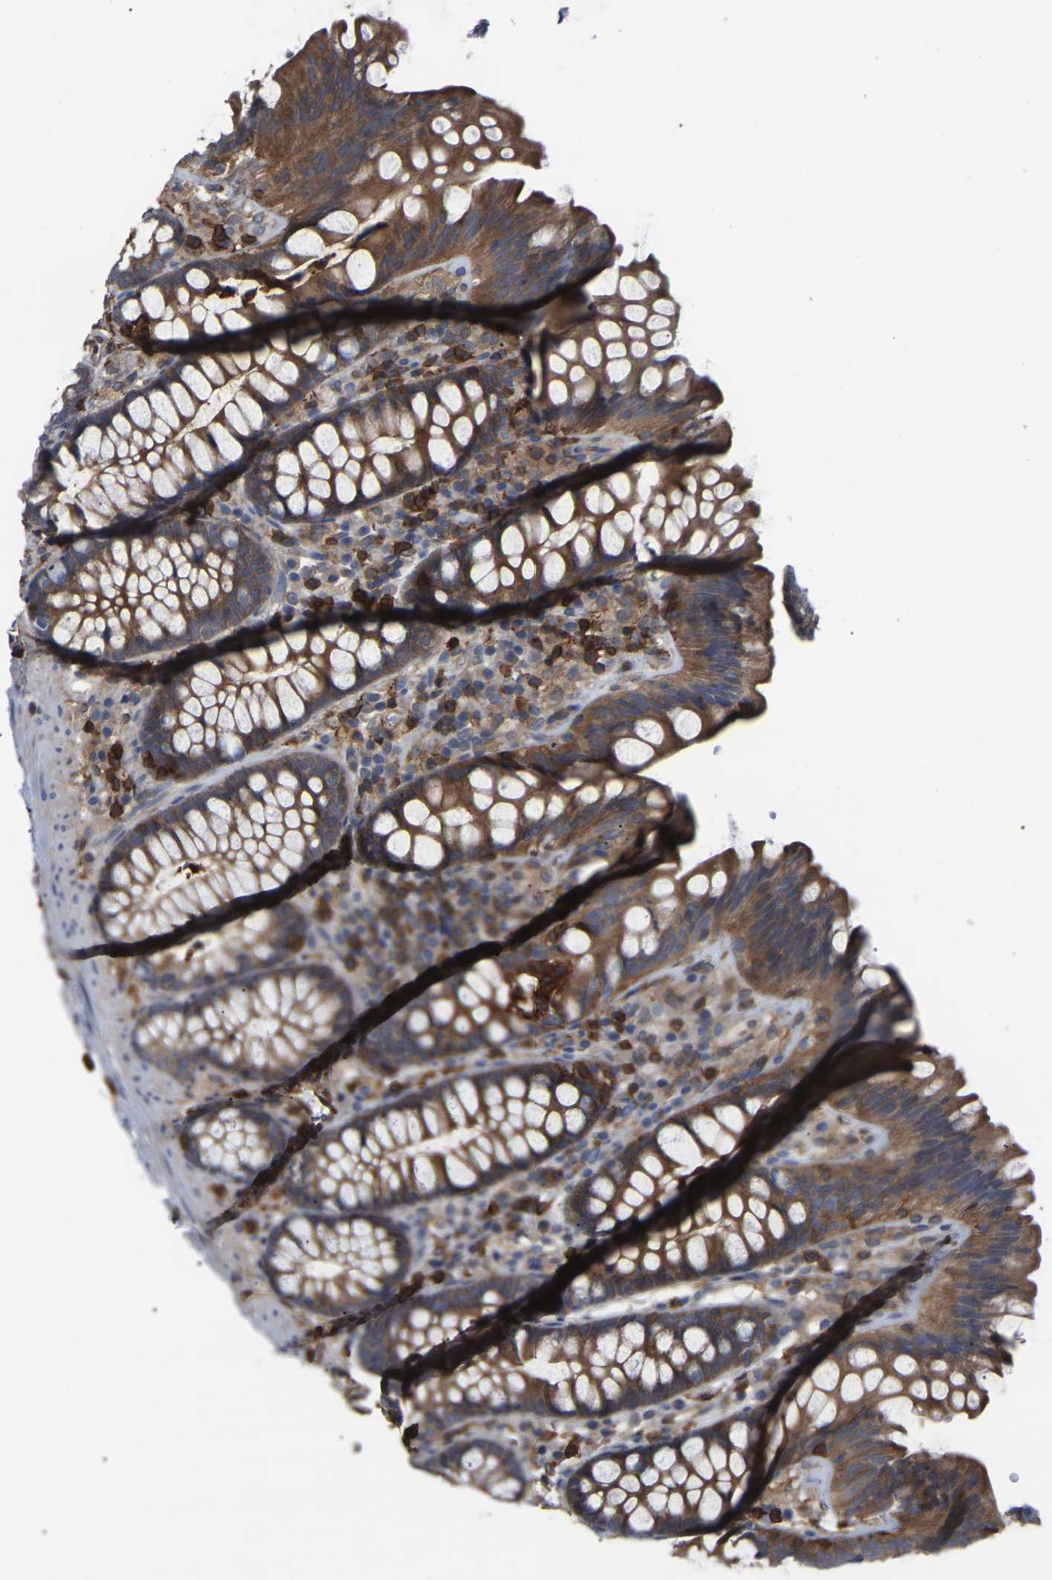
{"staining": {"intensity": "moderate", "quantity": ">75%", "location": "cytoplasmic/membranous"}, "tissue": "colon", "cell_type": "Endothelial cells", "image_type": "normal", "snomed": [{"axis": "morphology", "description": "Normal tissue, NOS"}, {"axis": "topography", "description": "Colon"}], "caption": "Moderate cytoplasmic/membranous staining is seen in approximately >75% of endothelial cells in normal colon. The protein is shown in brown color, while the nuclei are stained blue.", "gene": "CIT", "patient": {"sex": "female", "age": 80}}